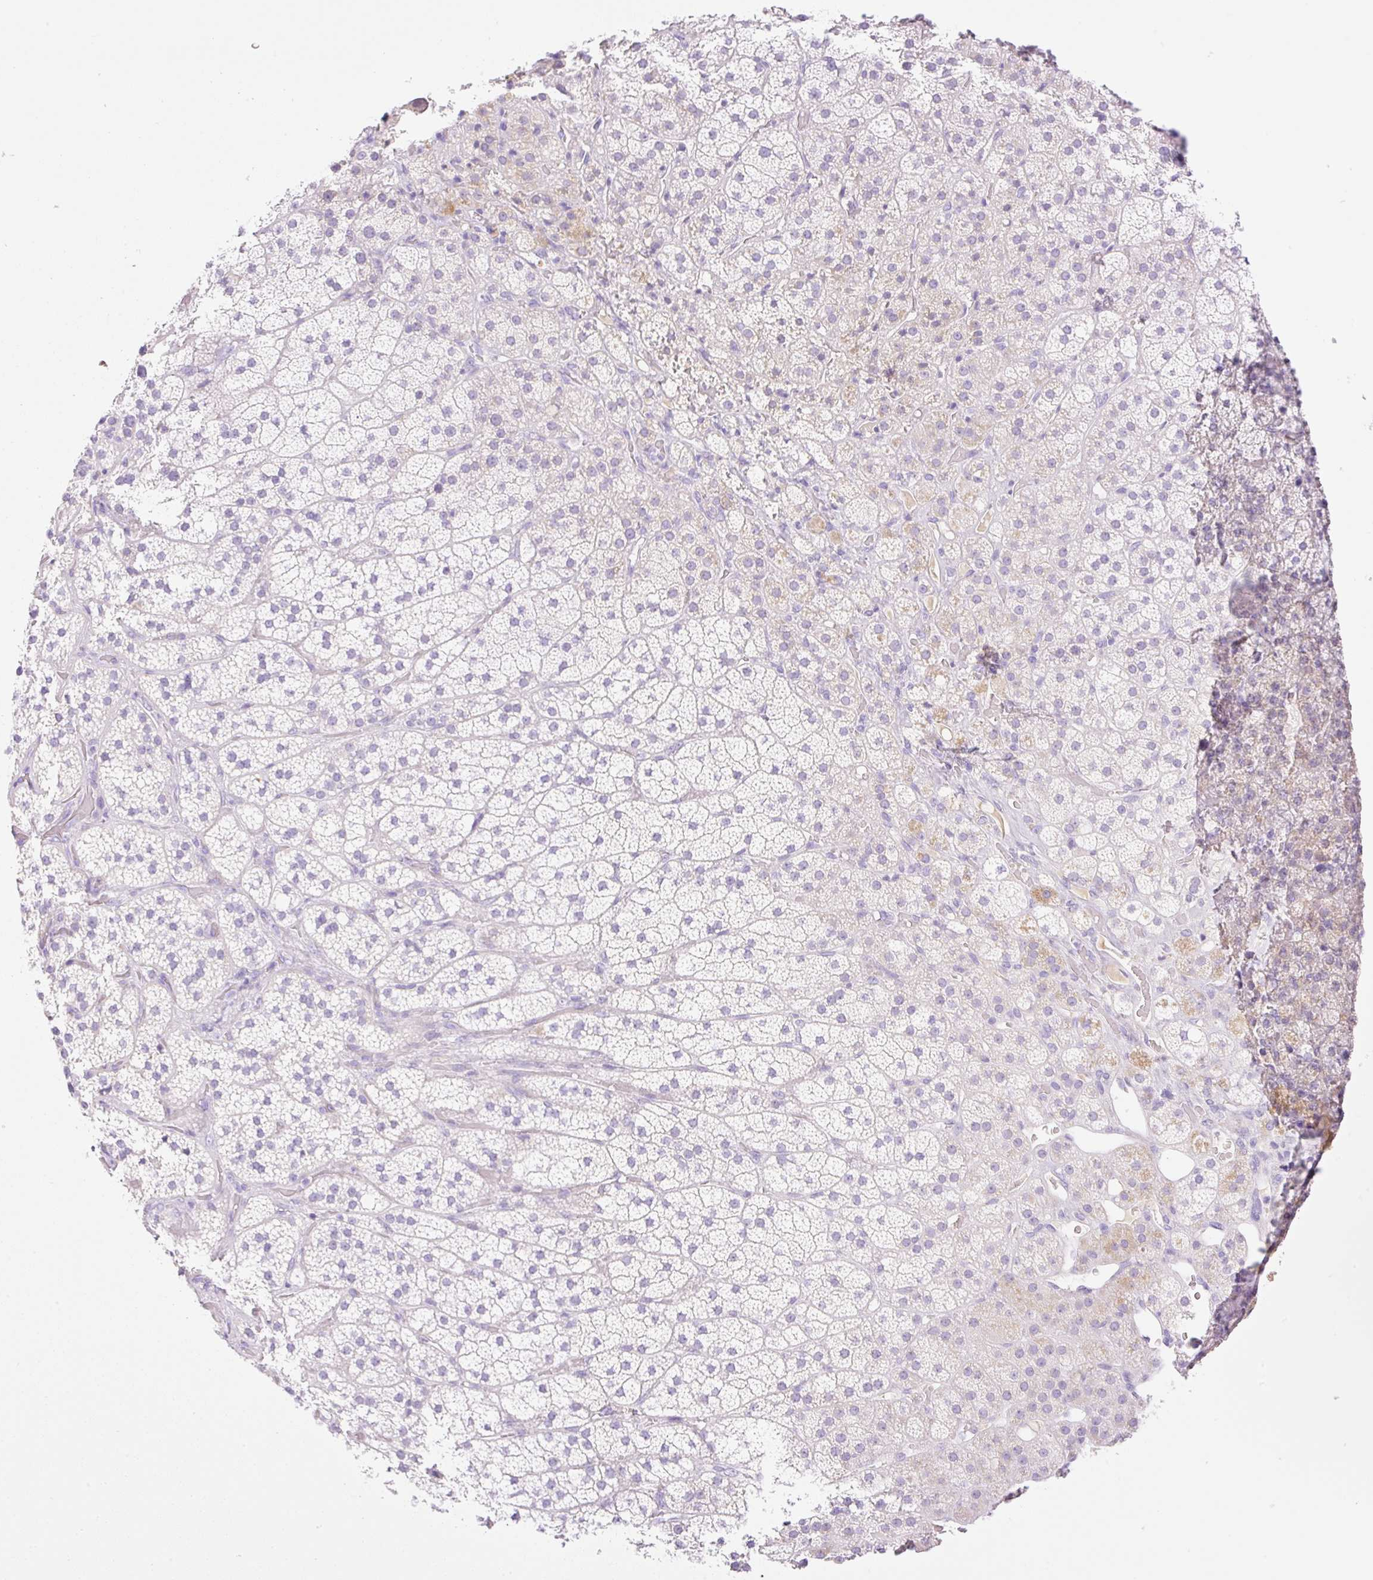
{"staining": {"intensity": "negative", "quantity": "none", "location": "none"}, "tissue": "adrenal gland", "cell_type": "Glandular cells", "image_type": "normal", "snomed": [{"axis": "morphology", "description": "Normal tissue, NOS"}, {"axis": "topography", "description": "Adrenal gland"}], "caption": "Immunohistochemical staining of unremarkable human adrenal gland shows no significant staining in glandular cells.", "gene": "PALM3", "patient": {"sex": "male", "age": 57}}